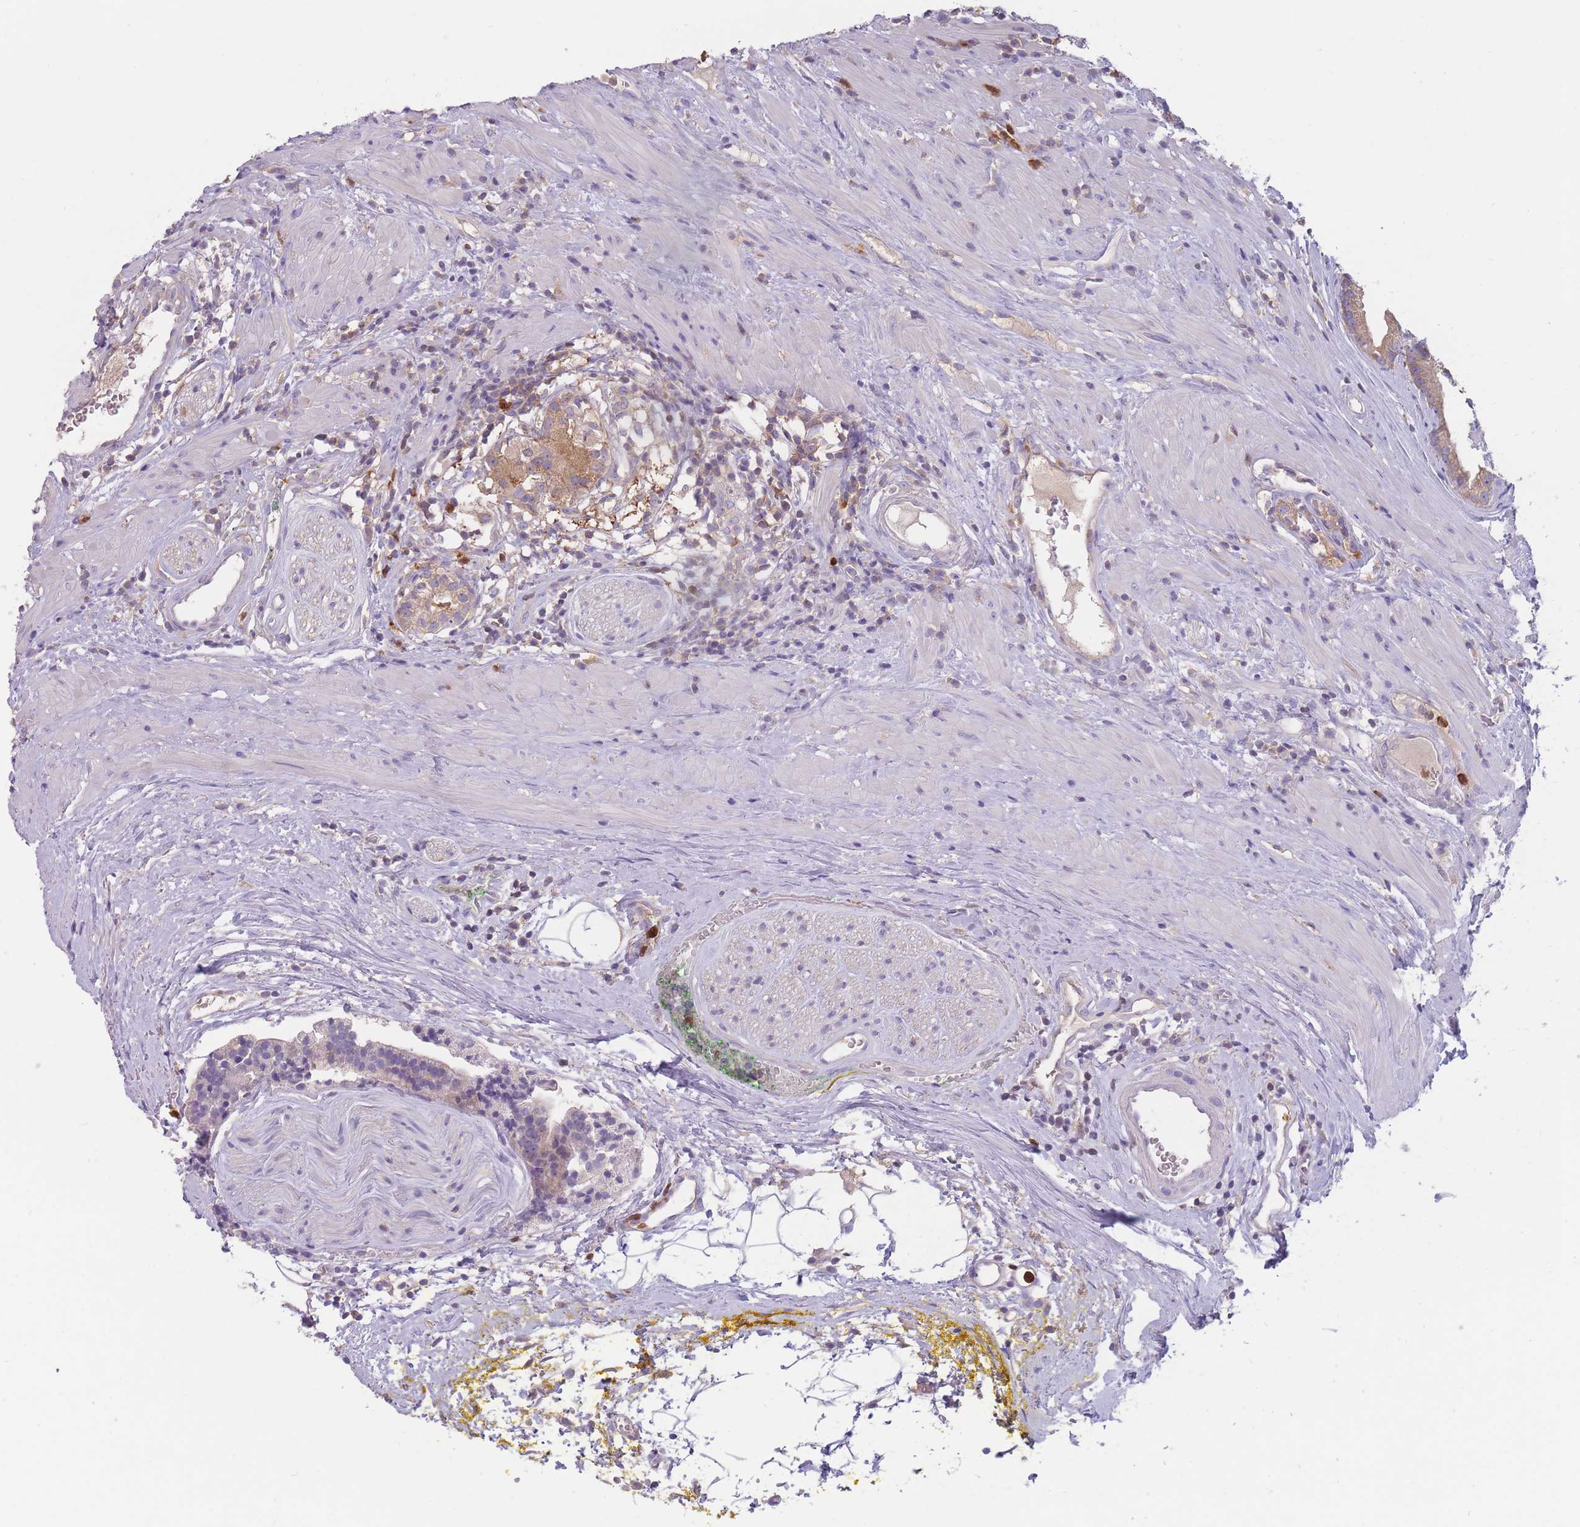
{"staining": {"intensity": "moderate", "quantity": "<25%", "location": "cytoplasmic/membranous"}, "tissue": "prostate cancer", "cell_type": "Tumor cells", "image_type": "cancer", "snomed": [{"axis": "morphology", "description": "Adenocarcinoma, High grade"}, {"axis": "topography", "description": "Prostate"}], "caption": "Immunohistochemistry (IHC) histopathology image of human prostate cancer stained for a protein (brown), which displays low levels of moderate cytoplasmic/membranous staining in approximately <25% of tumor cells.", "gene": "ST3GAL4", "patient": {"sex": "male", "age": 67}}